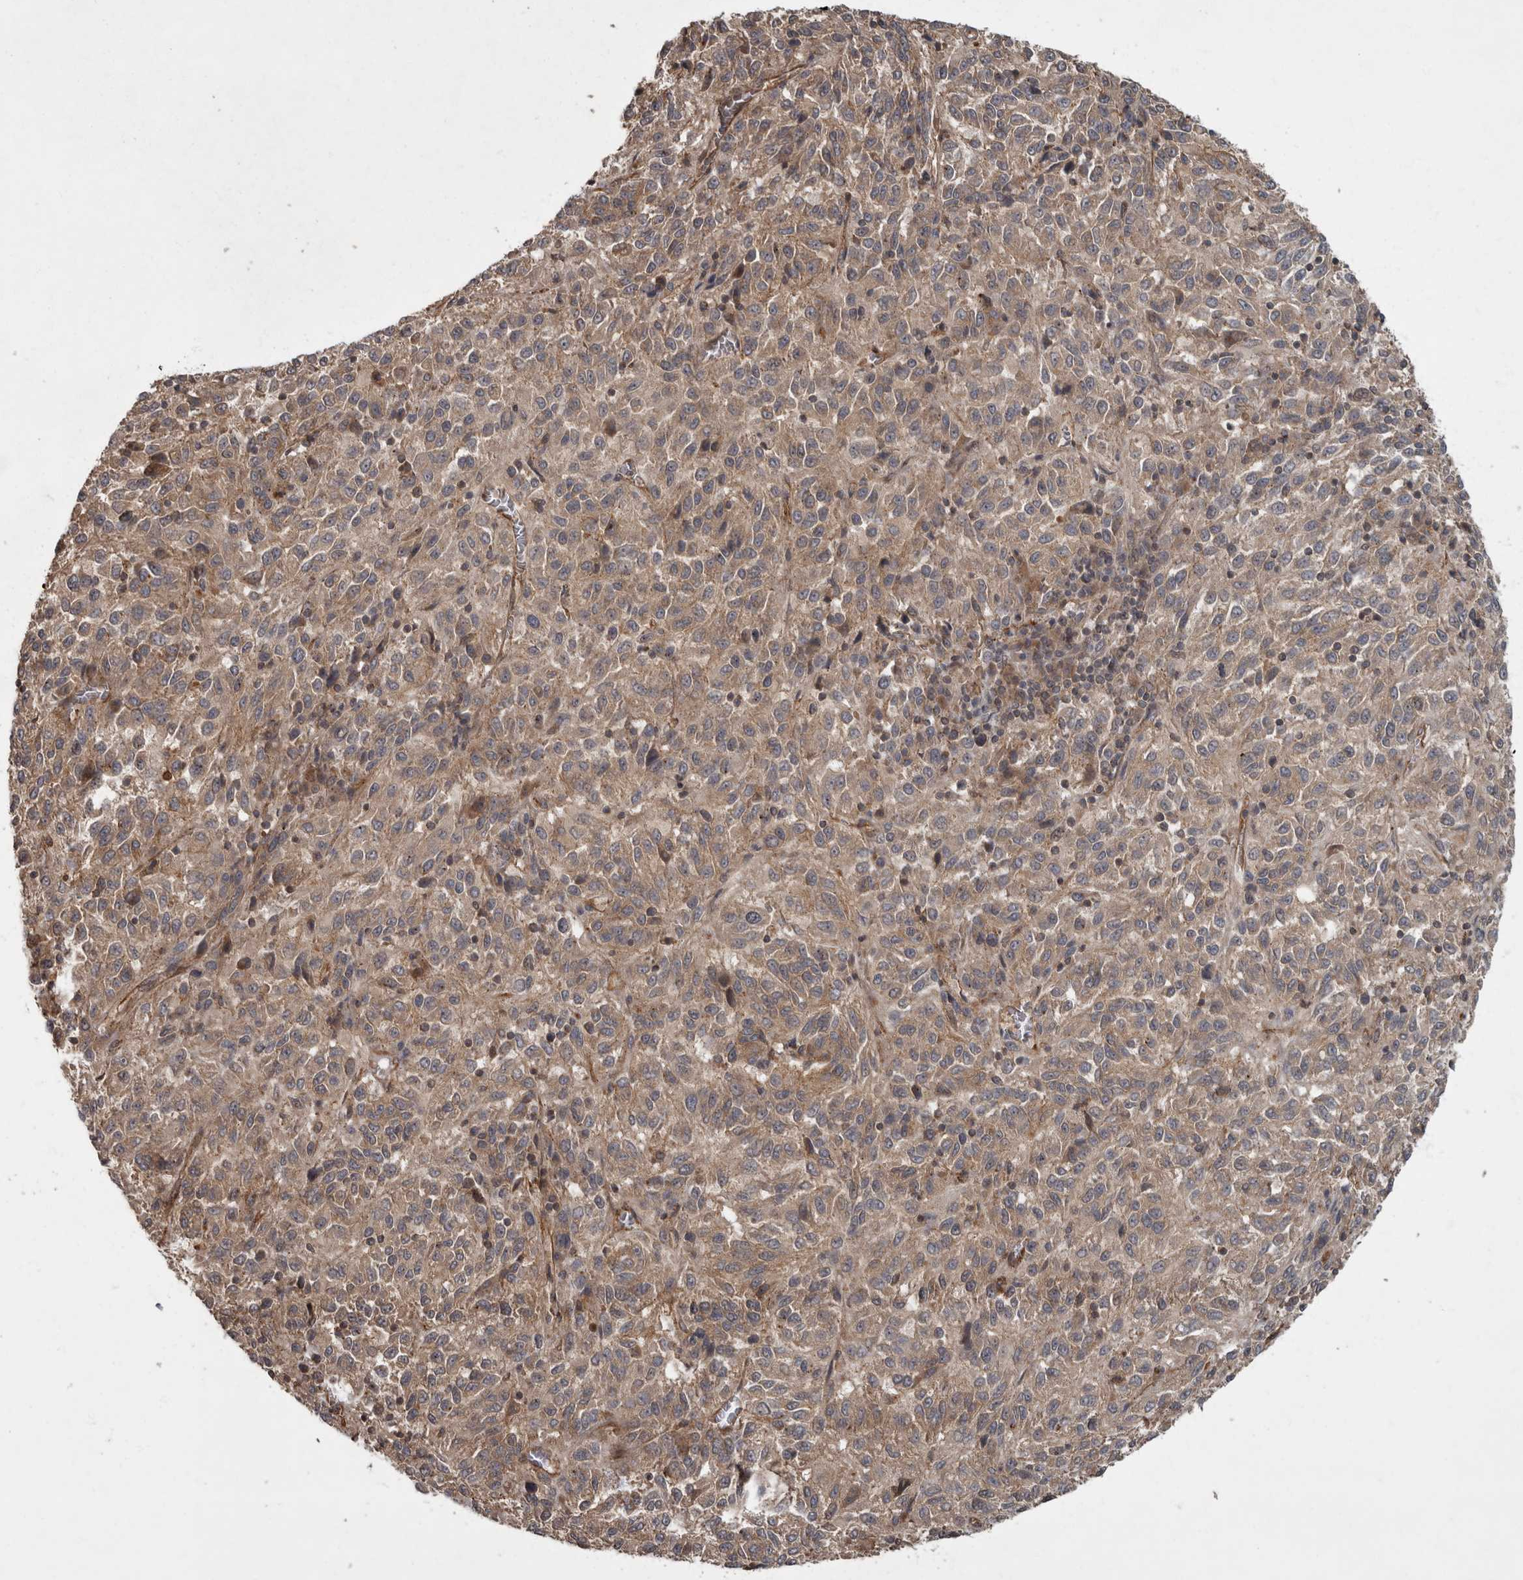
{"staining": {"intensity": "weak", "quantity": ">75%", "location": "cytoplasmic/membranous"}, "tissue": "melanoma", "cell_type": "Tumor cells", "image_type": "cancer", "snomed": [{"axis": "morphology", "description": "Malignant melanoma, Metastatic site"}, {"axis": "topography", "description": "Lung"}], "caption": "Brown immunohistochemical staining in human malignant melanoma (metastatic site) displays weak cytoplasmic/membranous staining in about >75% of tumor cells. (DAB (3,3'-diaminobenzidine) IHC with brightfield microscopy, high magnification).", "gene": "VEGFD", "patient": {"sex": "male", "age": 64}}